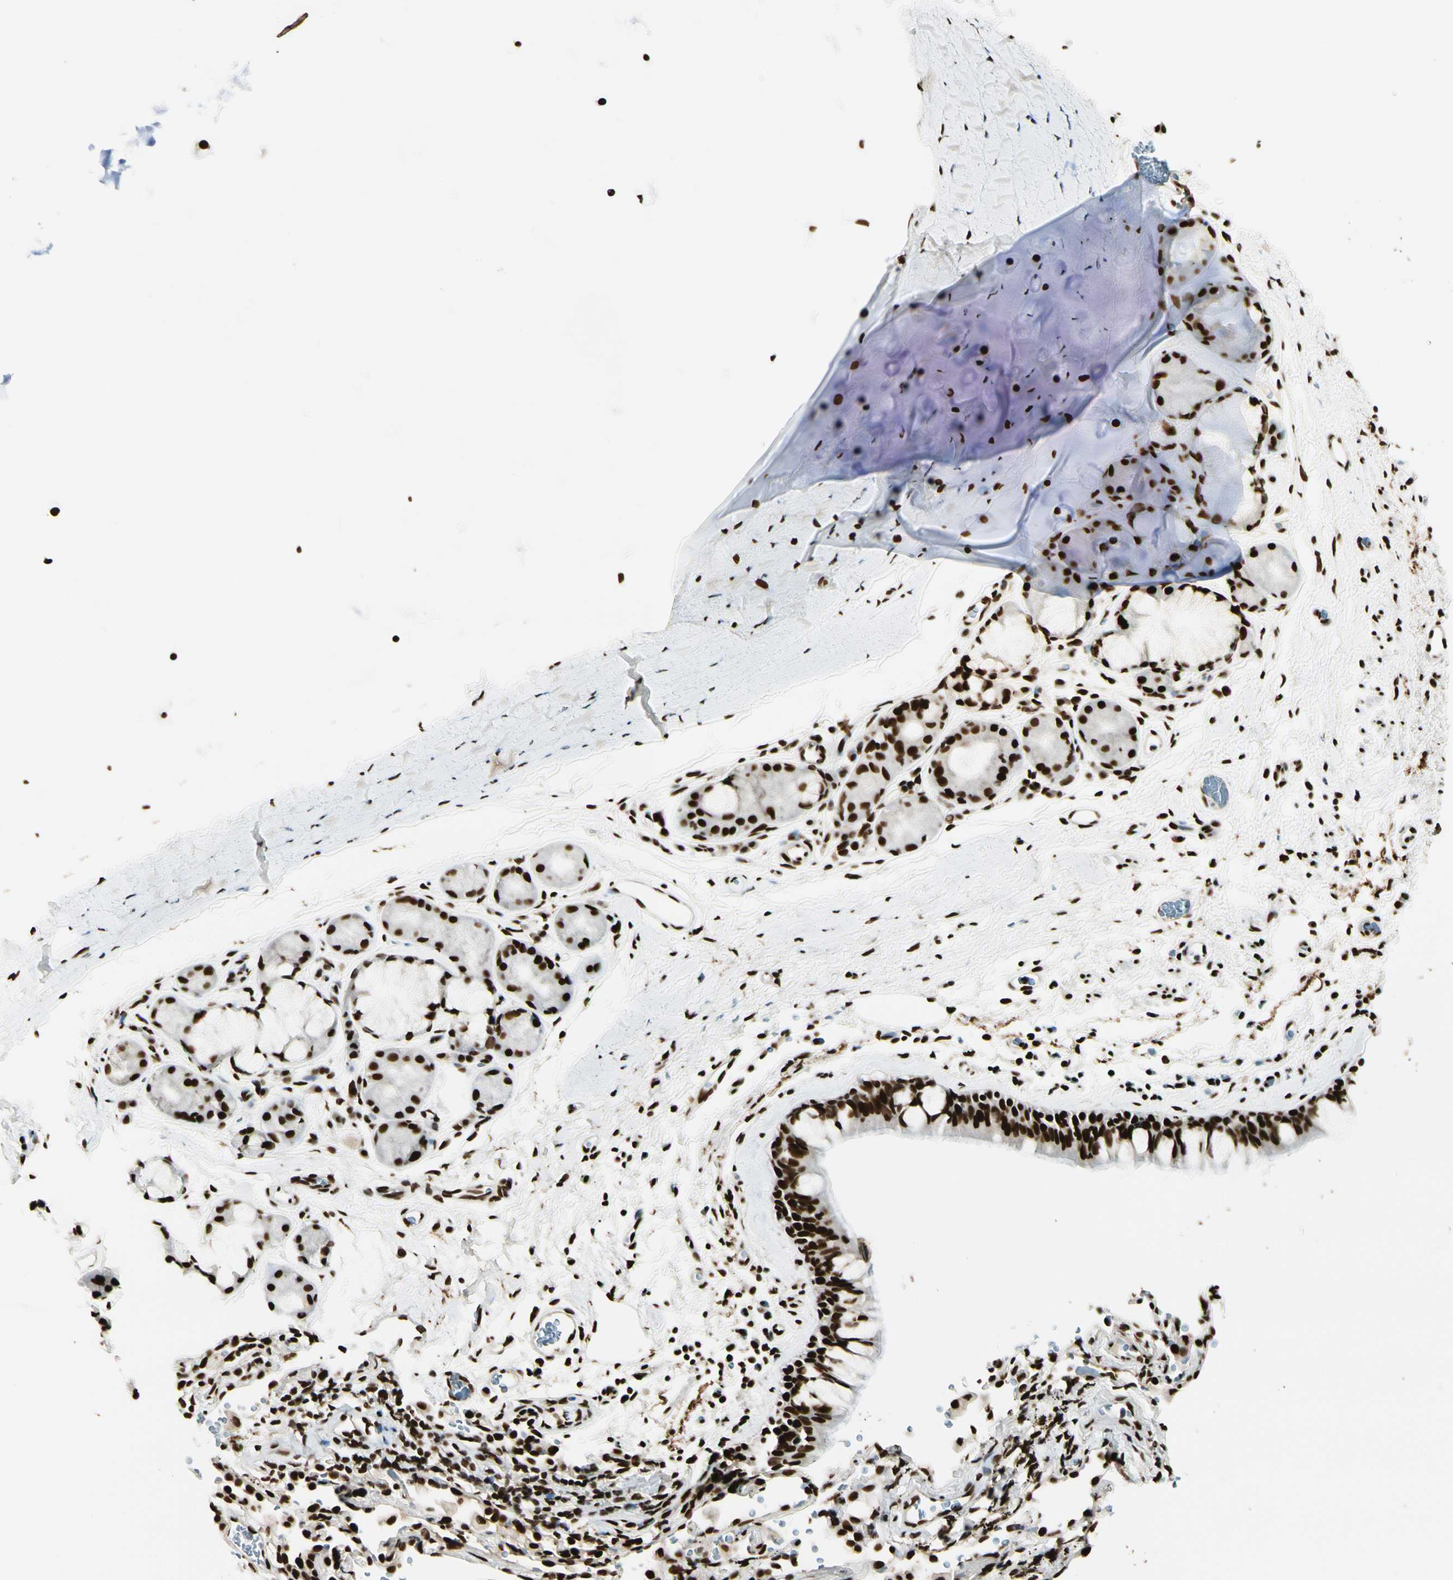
{"staining": {"intensity": "strong", "quantity": ">75%", "location": "nuclear"}, "tissue": "bronchus", "cell_type": "Respiratory epithelial cells", "image_type": "normal", "snomed": [{"axis": "morphology", "description": "Normal tissue, NOS"}, {"axis": "morphology", "description": "Malignant melanoma, Metastatic site"}, {"axis": "topography", "description": "Bronchus"}, {"axis": "topography", "description": "Lung"}], "caption": "A brown stain labels strong nuclear positivity of a protein in respiratory epithelial cells of benign bronchus.", "gene": "FUS", "patient": {"sex": "male", "age": 64}}